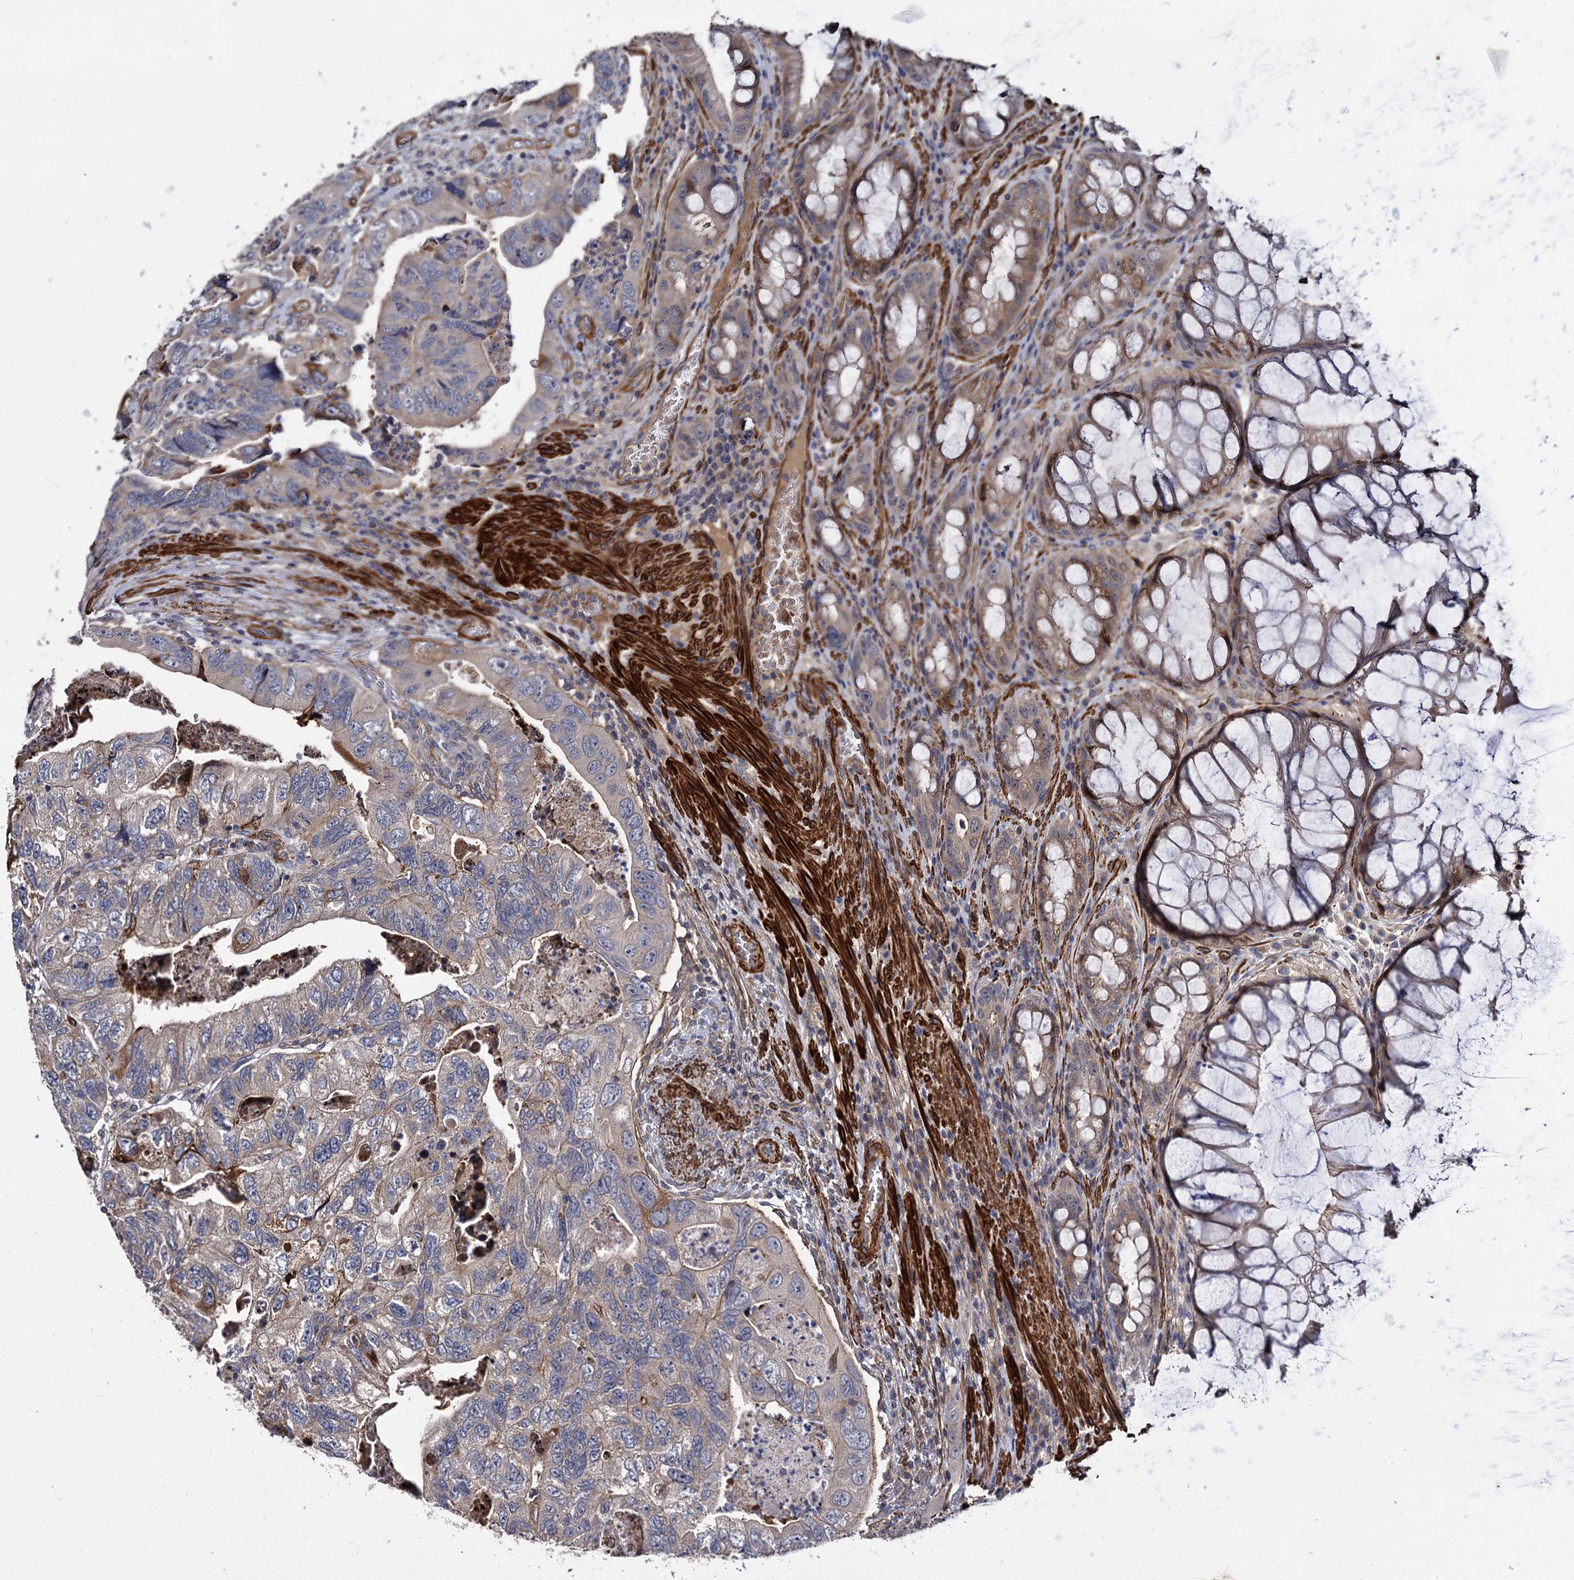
{"staining": {"intensity": "moderate", "quantity": "<25%", "location": "cytoplasmic/membranous"}, "tissue": "colorectal cancer", "cell_type": "Tumor cells", "image_type": "cancer", "snomed": [{"axis": "morphology", "description": "Adenocarcinoma, NOS"}, {"axis": "topography", "description": "Rectum"}], "caption": "Brown immunohistochemical staining in colorectal cancer shows moderate cytoplasmic/membranous staining in approximately <25% of tumor cells. (DAB IHC, brown staining for protein, blue staining for nuclei).", "gene": "ISM2", "patient": {"sex": "male", "age": 63}}